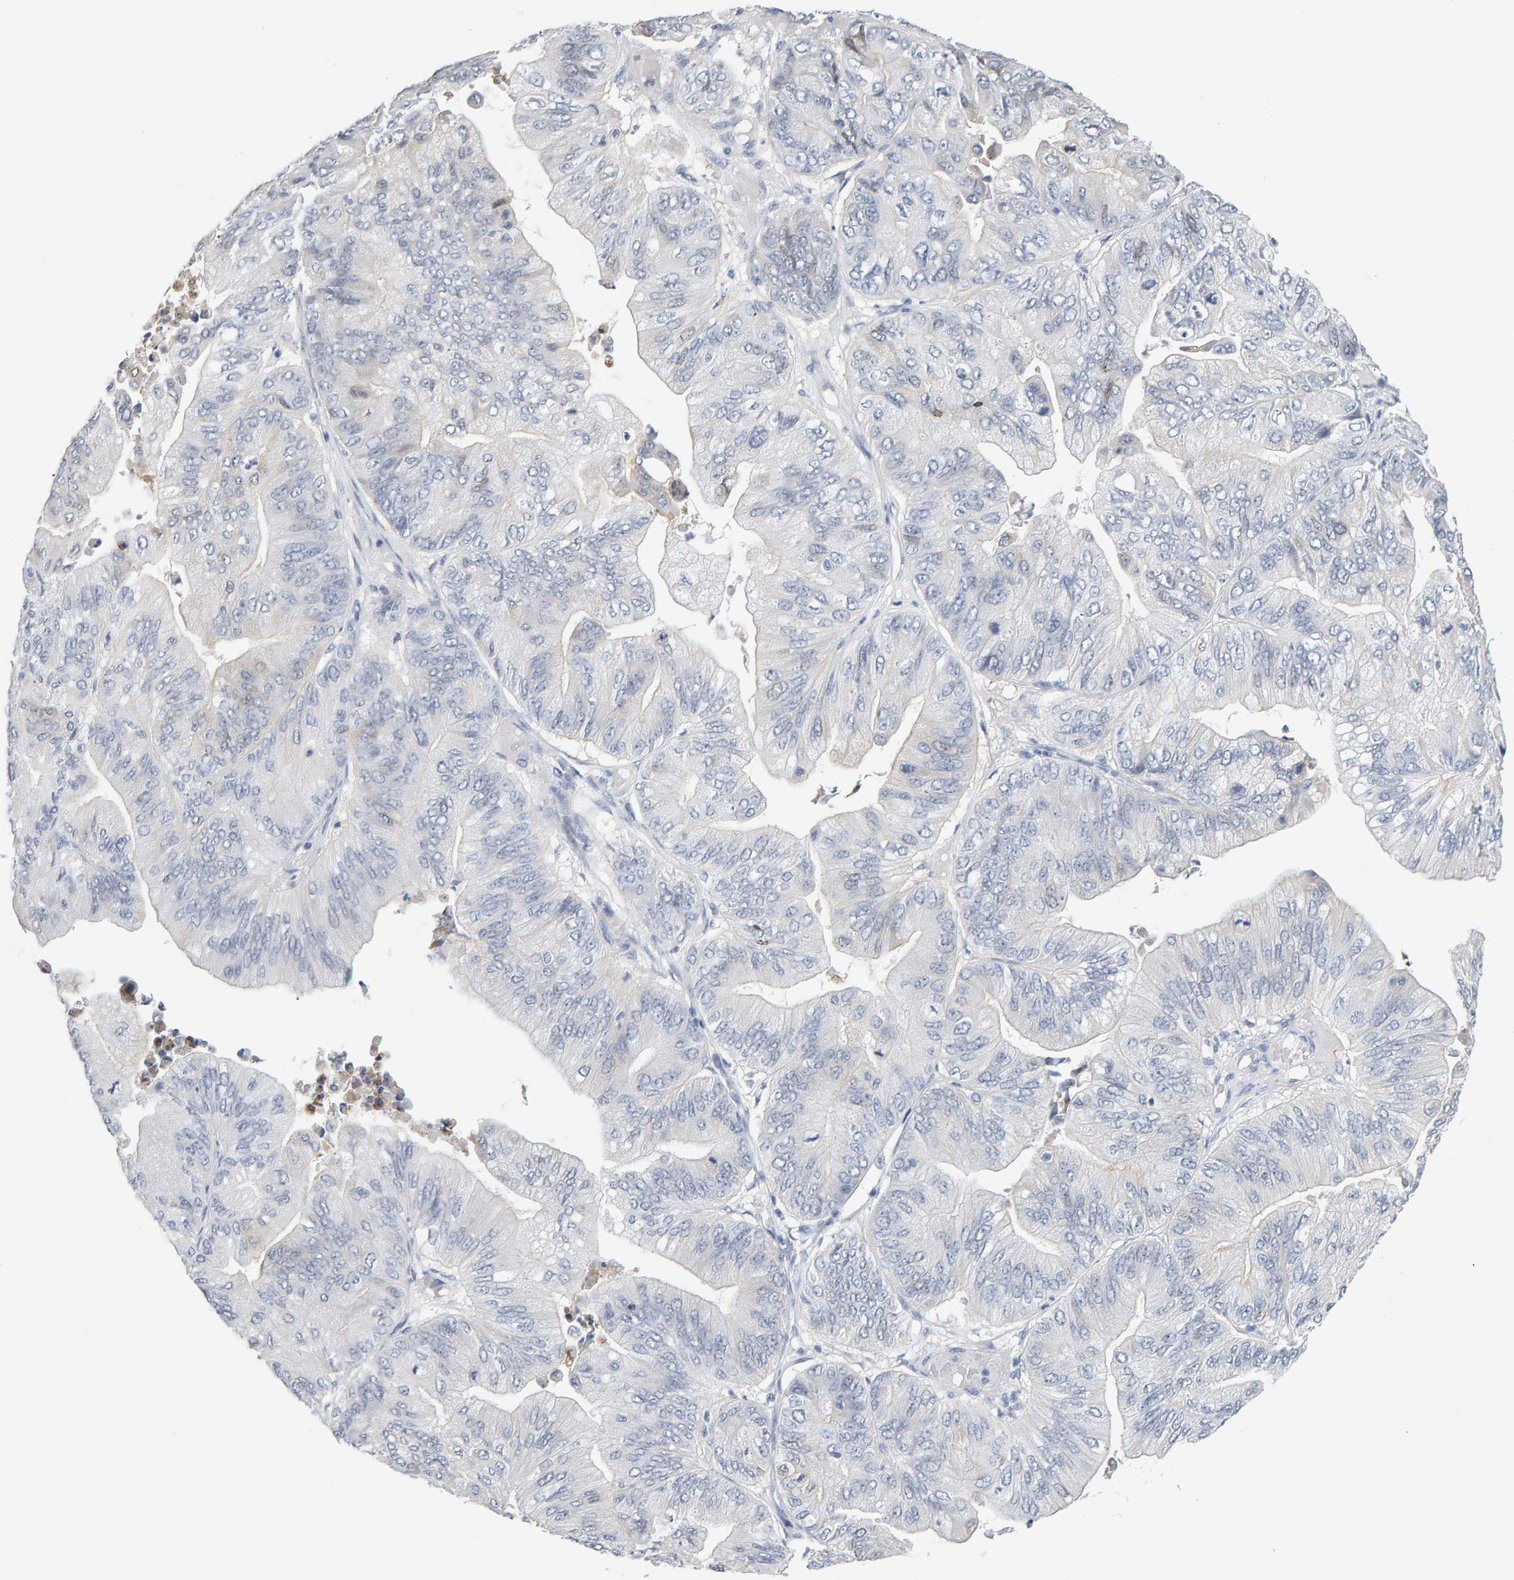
{"staining": {"intensity": "negative", "quantity": "none", "location": "none"}, "tissue": "ovarian cancer", "cell_type": "Tumor cells", "image_type": "cancer", "snomed": [{"axis": "morphology", "description": "Cystadenocarcinoma, mucinous, NOS"}, {"axis": "topography", "description": "Ovary"}], "caption": "Immunohistochemistry (IHC) micrograph of ovarian cancer stained for a protein (brown), which reveals no positivity in tumor cells.", "gene": "CTH", "patient": {"sex": "female", "age": 61}}